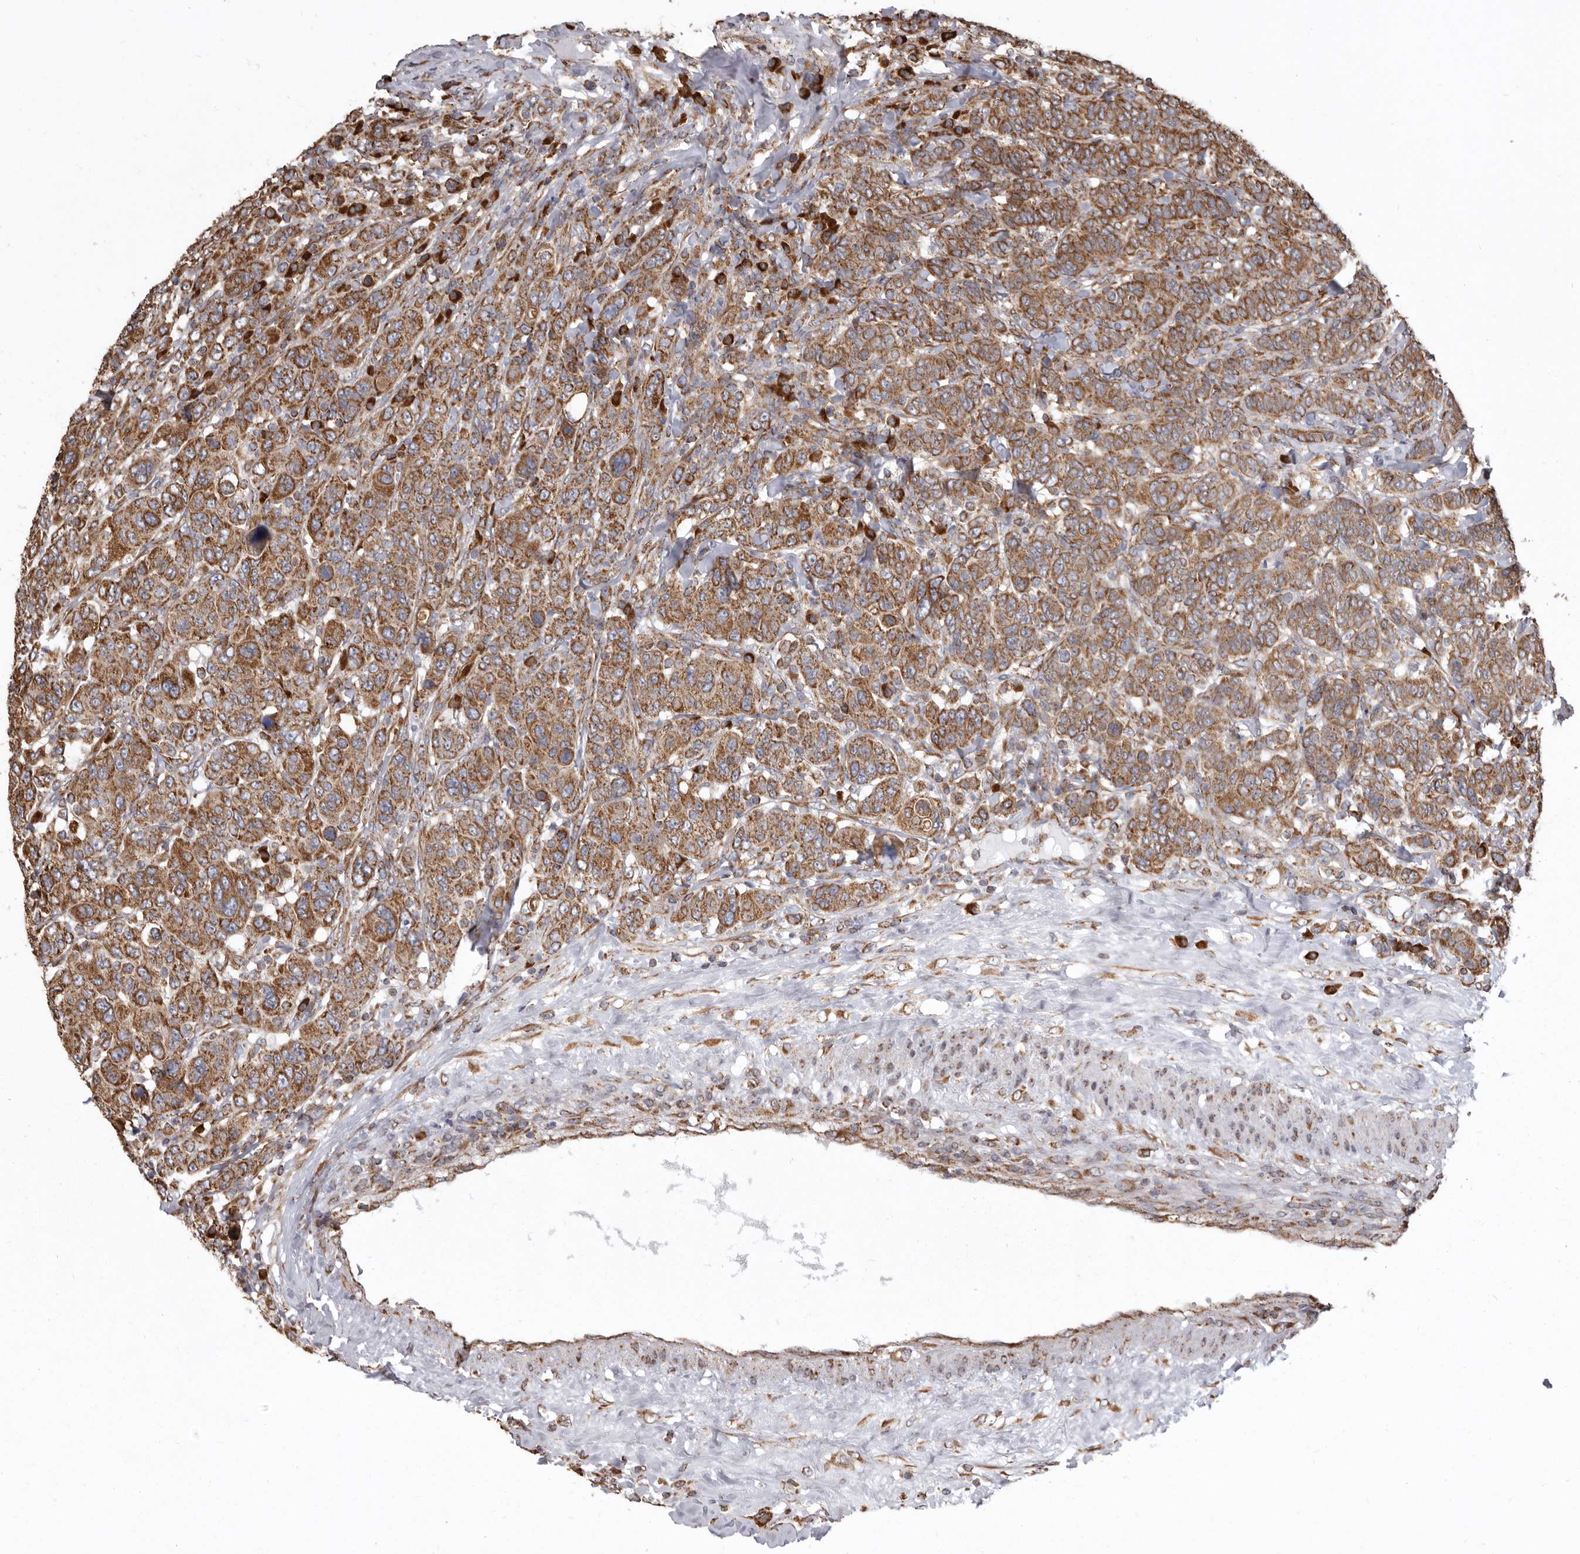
{"staining": {"intensity": "moderate", "quantity": ">75%", "location": "cytoplasmic/membranous"}, "tissue": "breast cancer", "cell_type": "Tumor cells", "image_type": "cancer", "snomed": [{"axis": "morphology", "description": "Duct carcinoma"}, {"axis": "topography", "description": "Breast"}], "caption": "This micrograph displays immunohistochemistry staining of breast cancer, with medium moderate cytoplasmic/membranous positivity in about >75% of tumor cells.", "gene": "CDK5RAP3", "patient": {"sex": "female", "age": 37}}